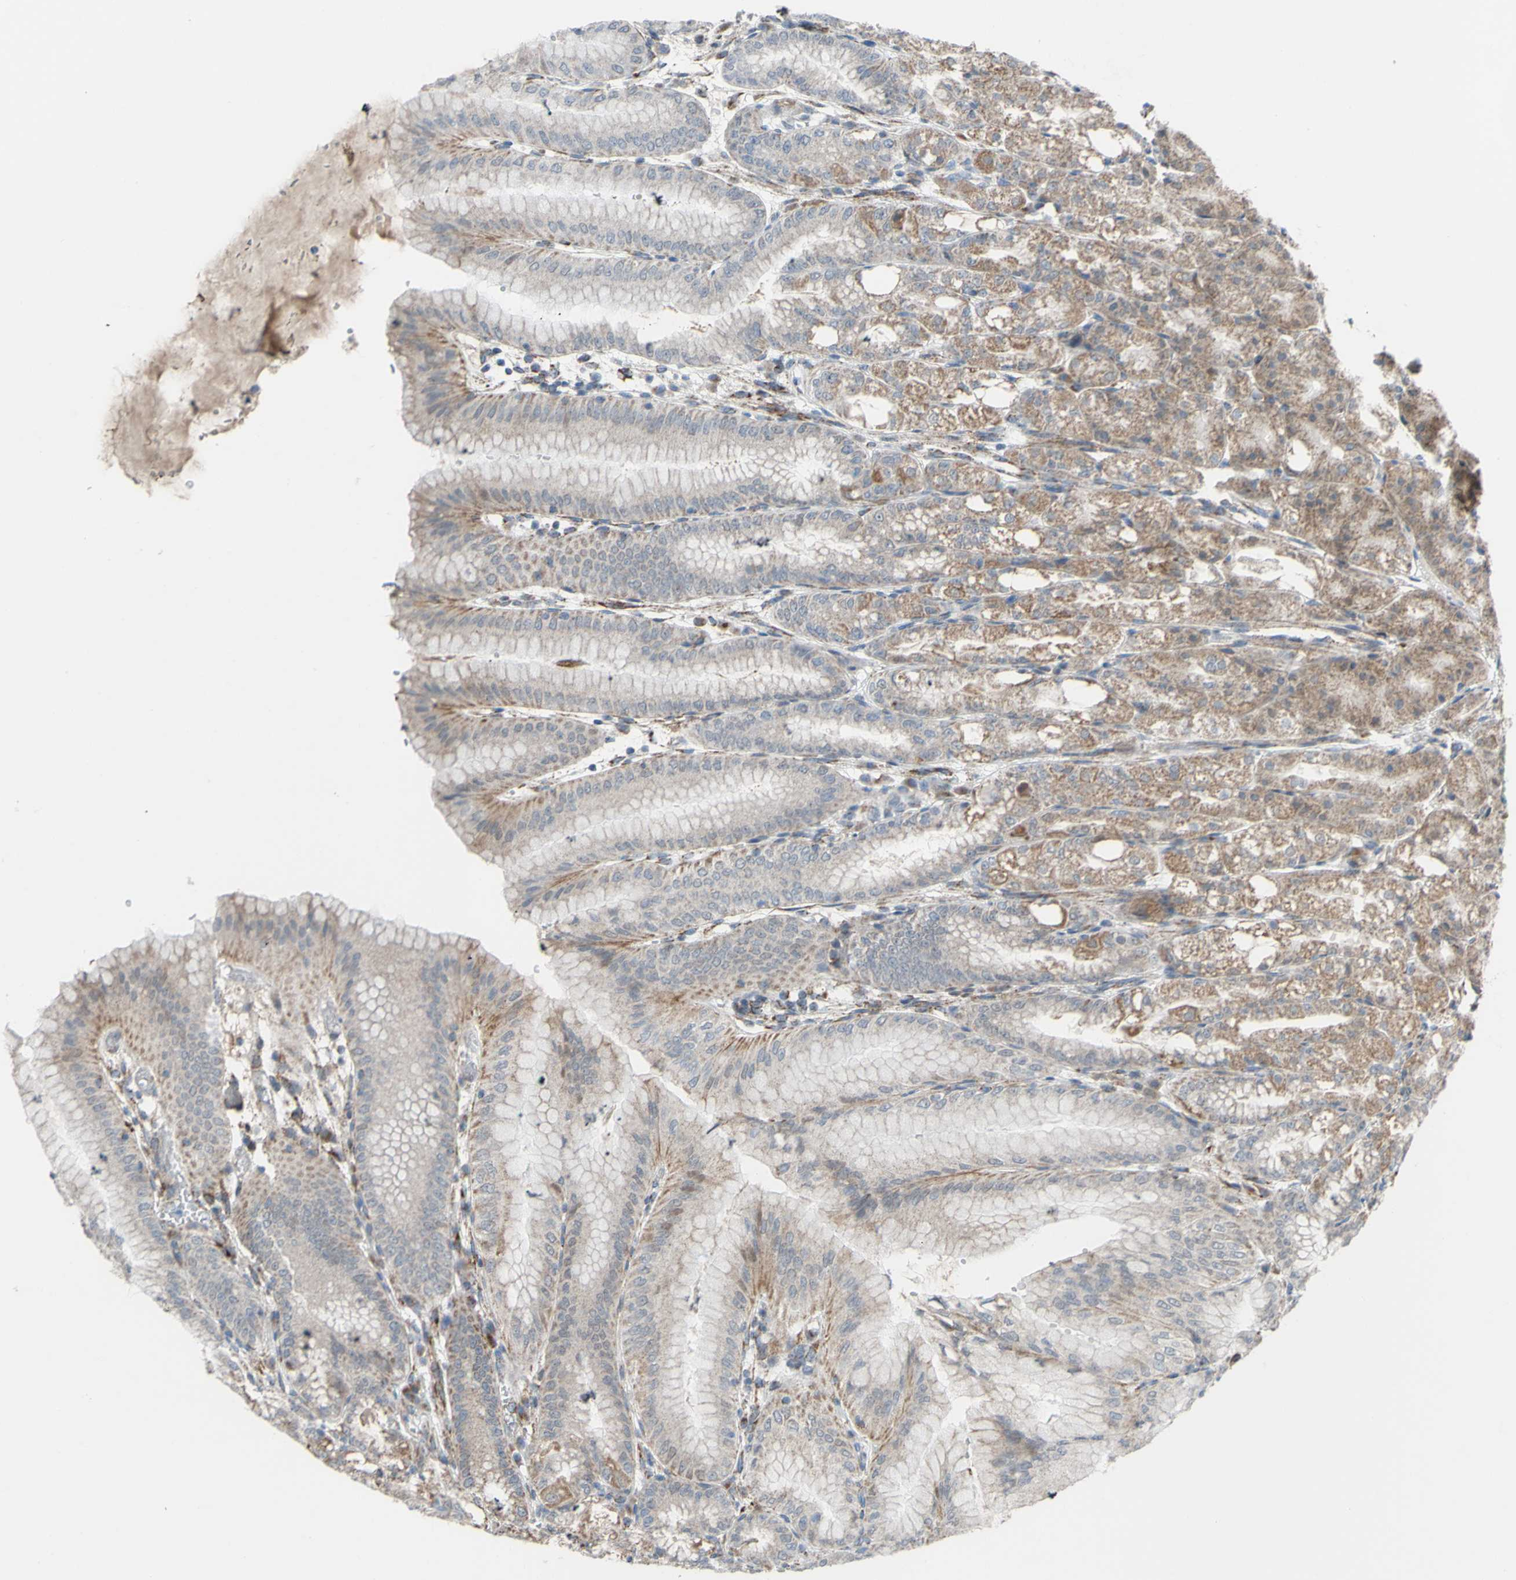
{"staining": {"intensity": "moderate", "quantity": "25%-75%", "location": "cytoplasmic/membranous"}, "tissue": "stomach", "cell_type": "Glandular cells", "image_type": "normal", "snomed": [{"axis": "morphology", "description": "Normal tissue, NOS"}, {"axis": "topography", "description": "Stomach, lower"}], "caption": "Normal stomach was stained to show a protein in brown. There is medium levels of moderate cytoplasmic/membranous staining in approximately 25%-75% of glandular cells. The protein is shown in brown color, while the nuclei are stained blue.", "gene": "GLT8D1", "patient": {"sex": "male", "age": 71}}